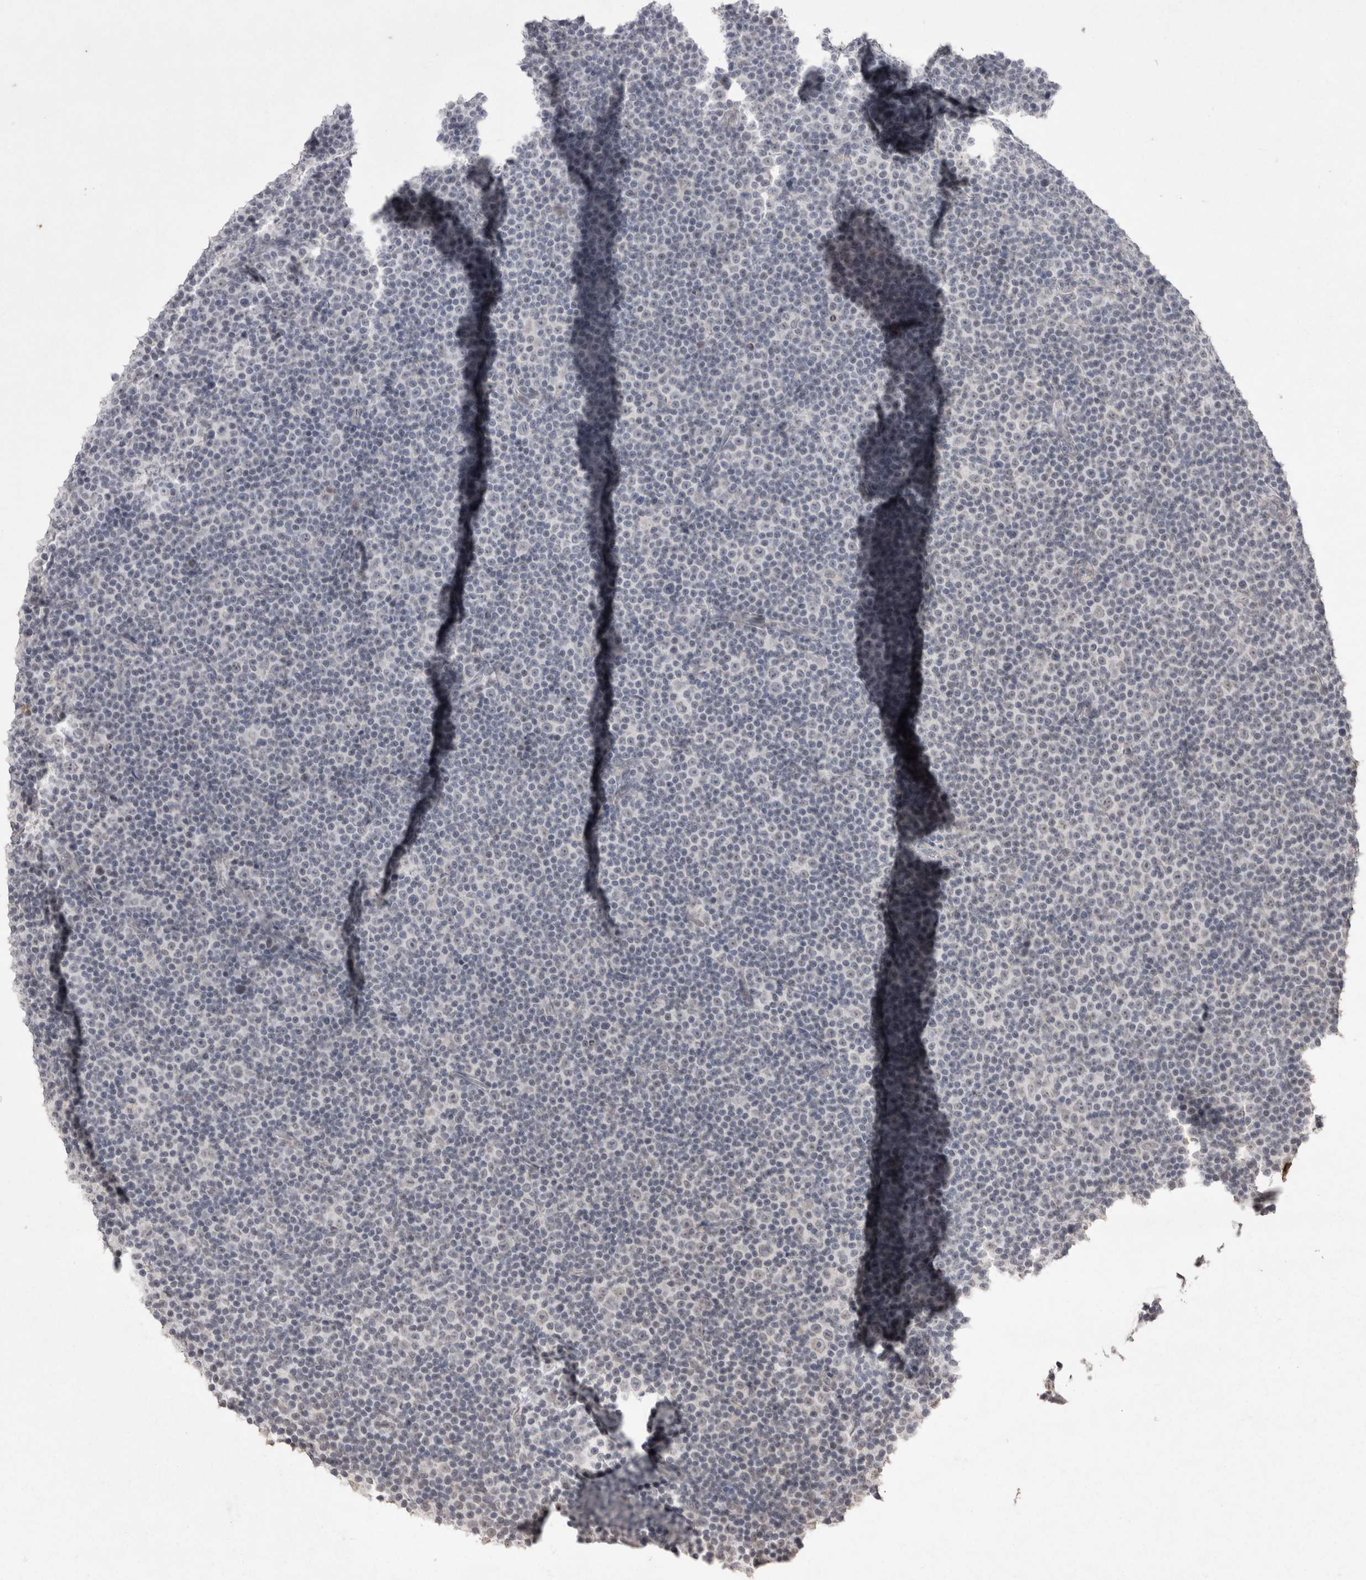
{"staining": {"intensity": "negative", "quantity": "none", "location": "none"}, "tissue": "lymphoma", "cell_type": "Tumor cells", "image_type": "cancer", "snomed": [{"axis": "morphology", "description": "Malignant lymphoma, non-Hodgkin's type, Low grade"}, {"axis": "topography", "description": "Lymph node"}], "caption": "Malignant lymphoma, non-Hodgkin's type (low-grade) was stained to show a protein in brown. There is no significant positivity in tumor cells. Nuclei are stained in blue.", "gene": "DDX4", "patient": {"sex": "female", "age": 67}}